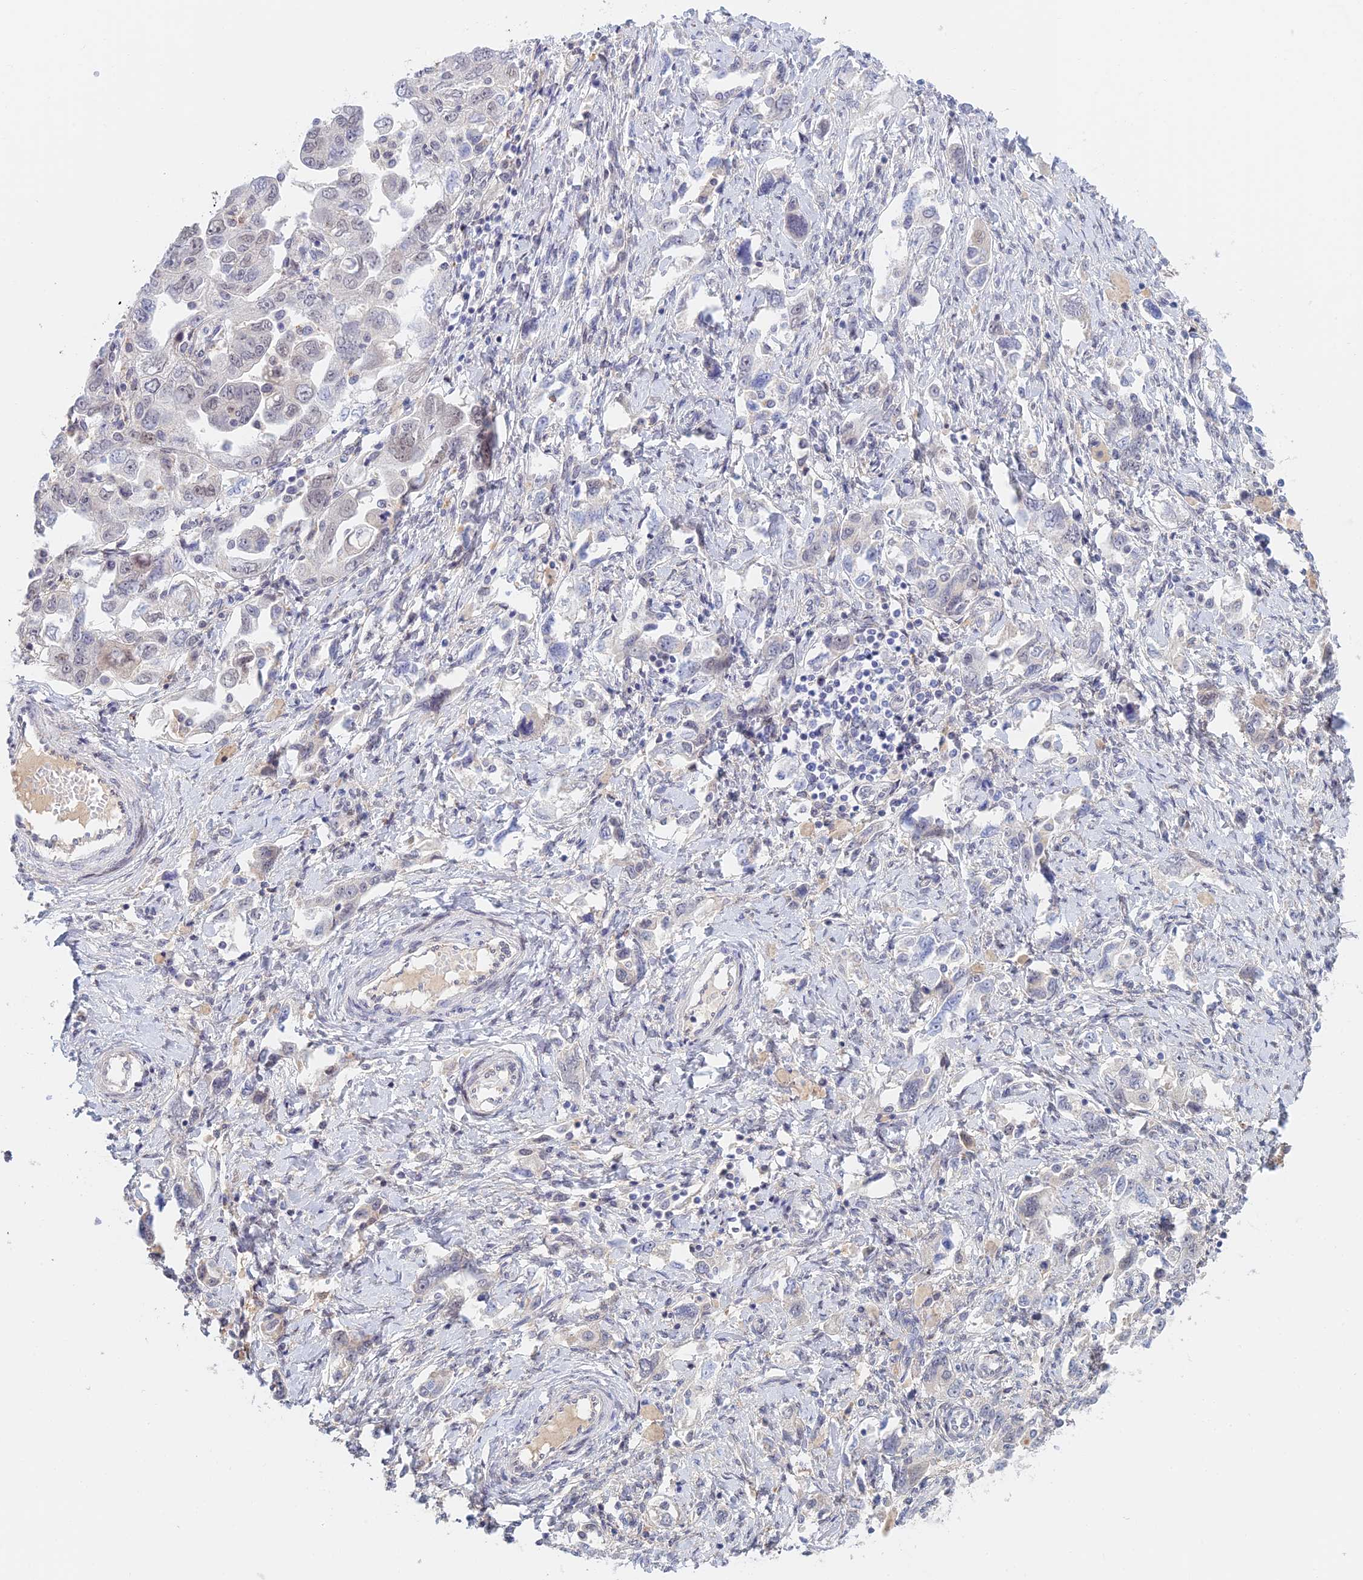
{"staining": {"intensity": "negative", "quantity": "none", "location": "none"}, "tissue": "ovarian cancer", "cell_type": "Tumor cells", "image_type": "cancer", "snomed": [{"axis": "morphology", "description": "Carcinoma, NOS"}, {"axis": "morphology", "description": "Cystadenocarcinoma, serous, NOS"}, {"axis": "topography", "description": "Ovary"}], "caption": "DAB immunohistochemical staining of ovarian carcinoma exhibits no significant staining in tumor cells. The staining is performed using DAB brown chromogen with nuclei counter-stained in using hematoxylin.", "gene": "ZUP1", "patient": {"sex": "female", "age": 69}}